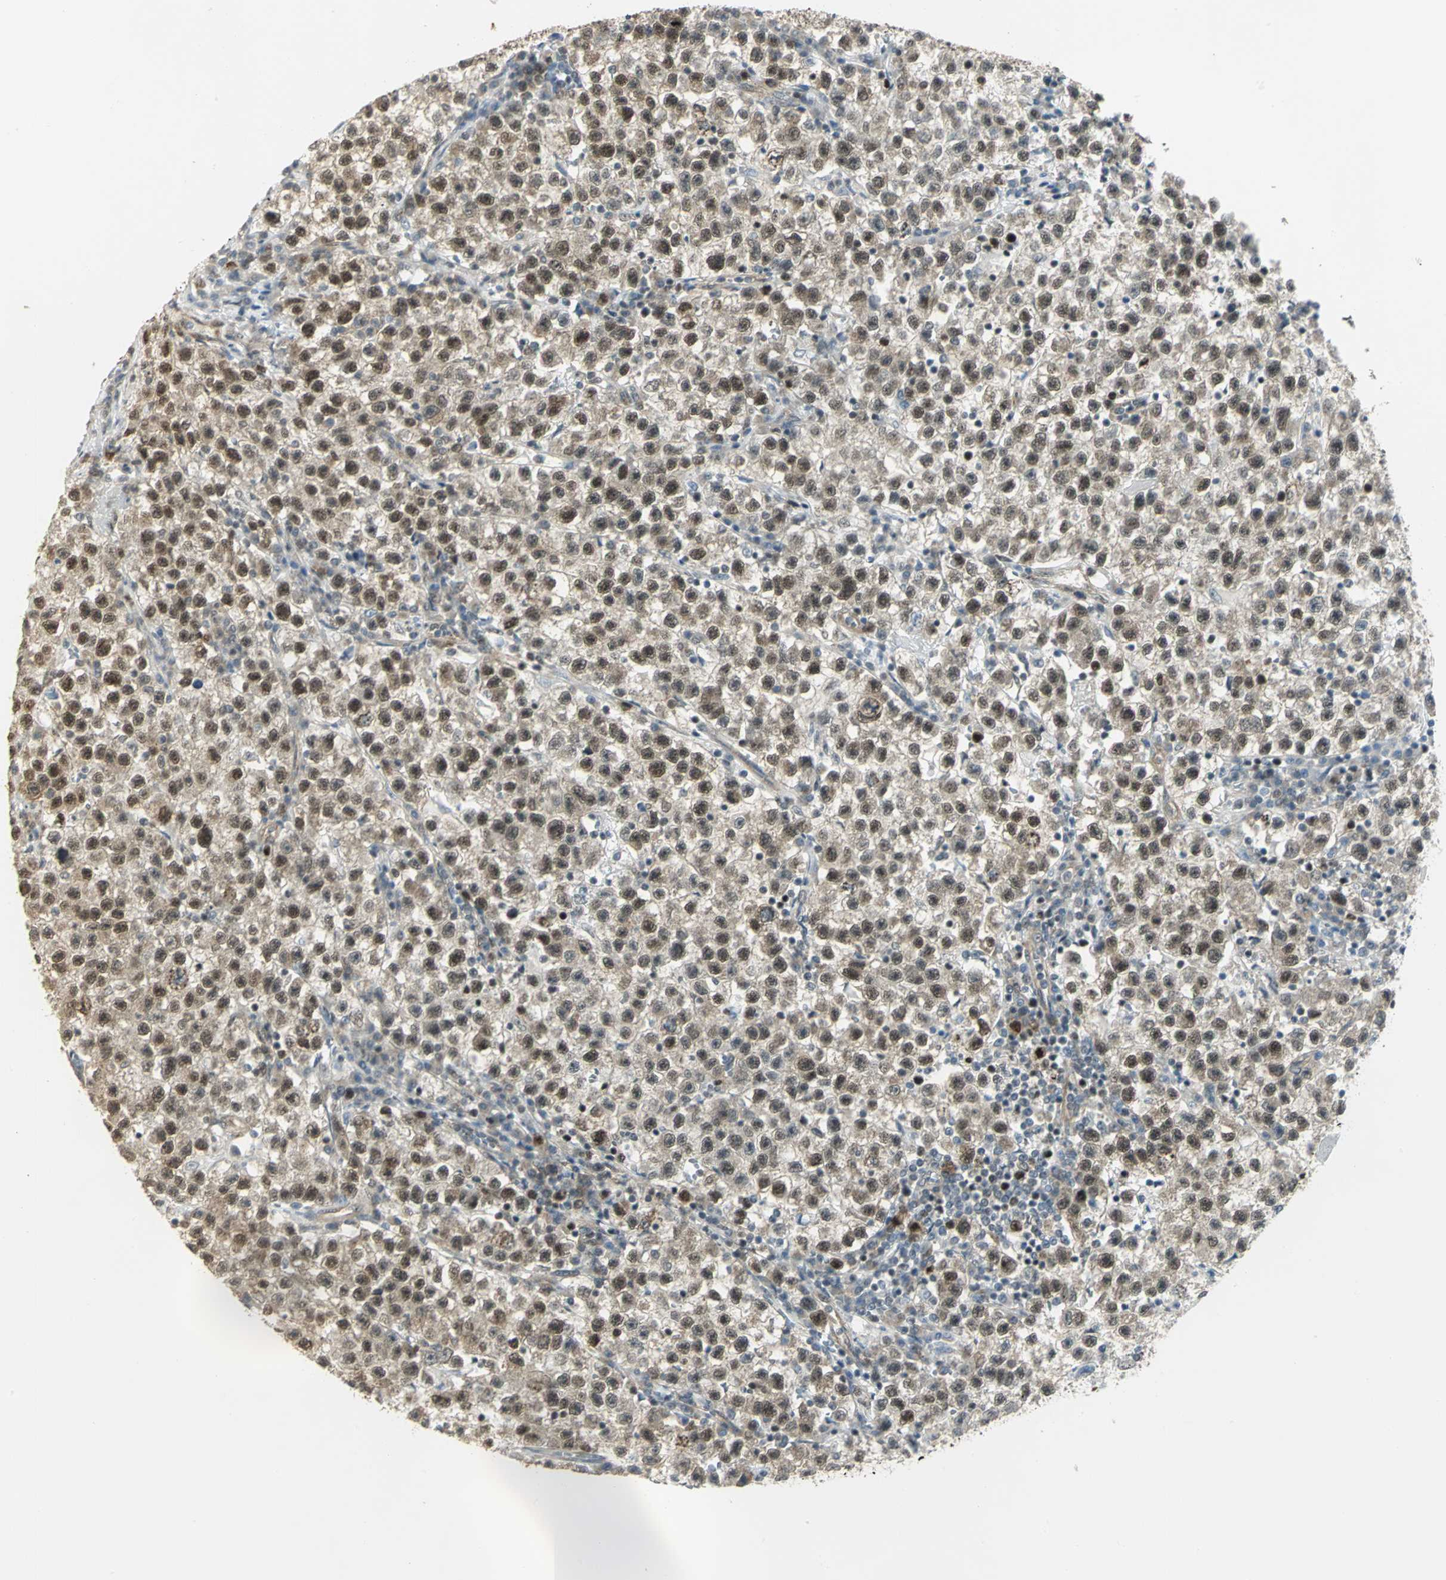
{"staining": {"intensity": "weak", "quantity": "25%-75%", "location": "cytoplasmic/membranous,nuclear"}, "tissue": "testis cancer", "cell_type": "Tumor cells", "image_type": "cancer", "snomed": [{"axis": "morphology", "description": "Seminoma, NOS"}, {"axis": "topography", "description": "Testis"}], "caption": "About 25%-75% of tumor cells in testis seminoma exhibit weak cytoplasmic/membranous and nuclear protein expression as visualized by brown immunohistochemical staining.", "gene": "DDX5", "patient": {"sex": "male", "age": 22}}